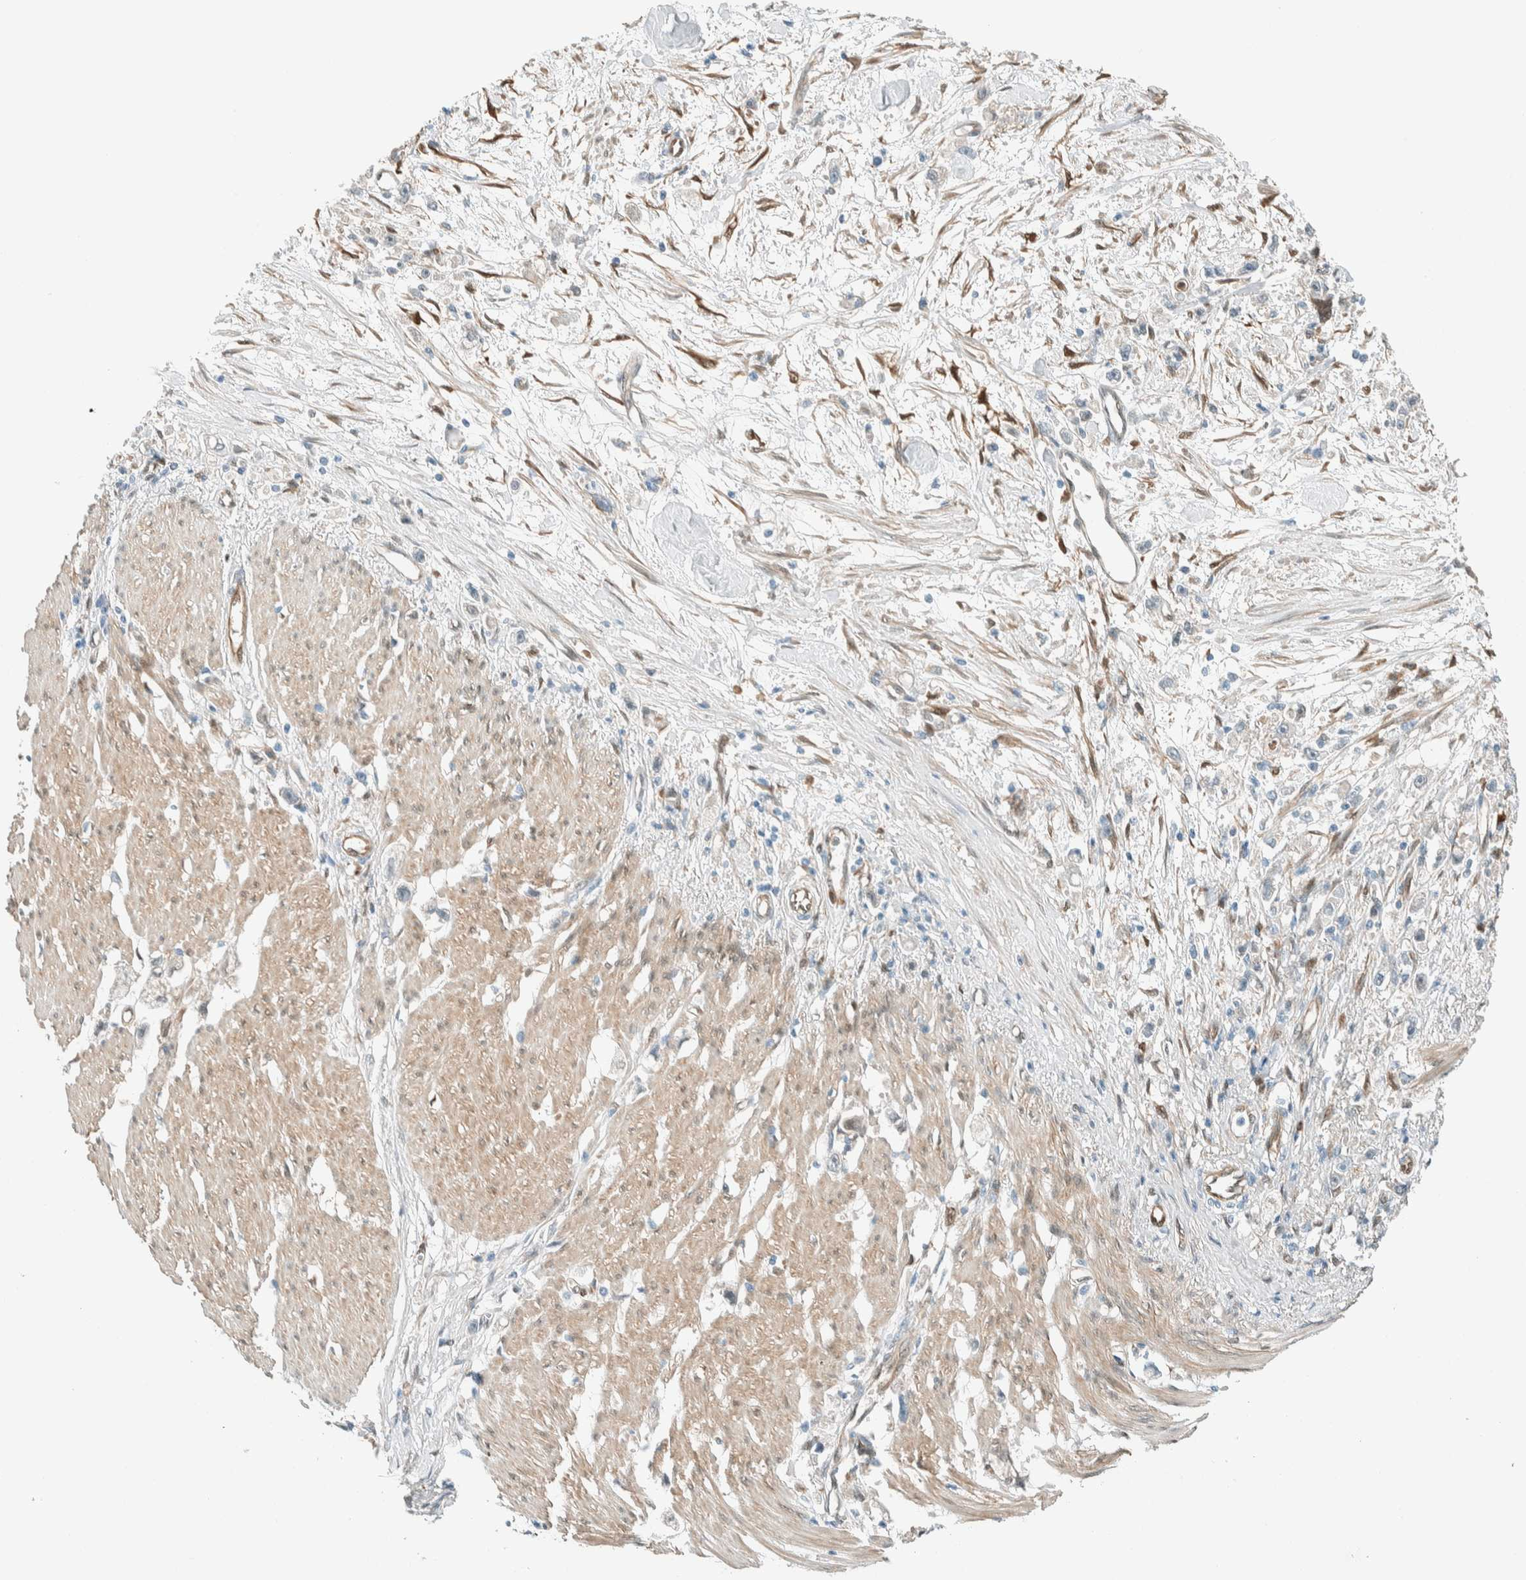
{"staining": {"intensity": "negative", "quantity": "none", "location": "none"}, "tissue": "stomach cancer", "cell_type": "Tumor cells", "image_type": "cancer", "snomed": [{"axis": "morphology", "description": "Adenocarcinoma, NOS"}, {"axis": "topography", "description": "Stomach"}], "caption": "There is no significant staining in tumor cells of adenocarcinoma (stomach).", "gene": "NXN", "patient": {"sex": "female", "age": 59}}